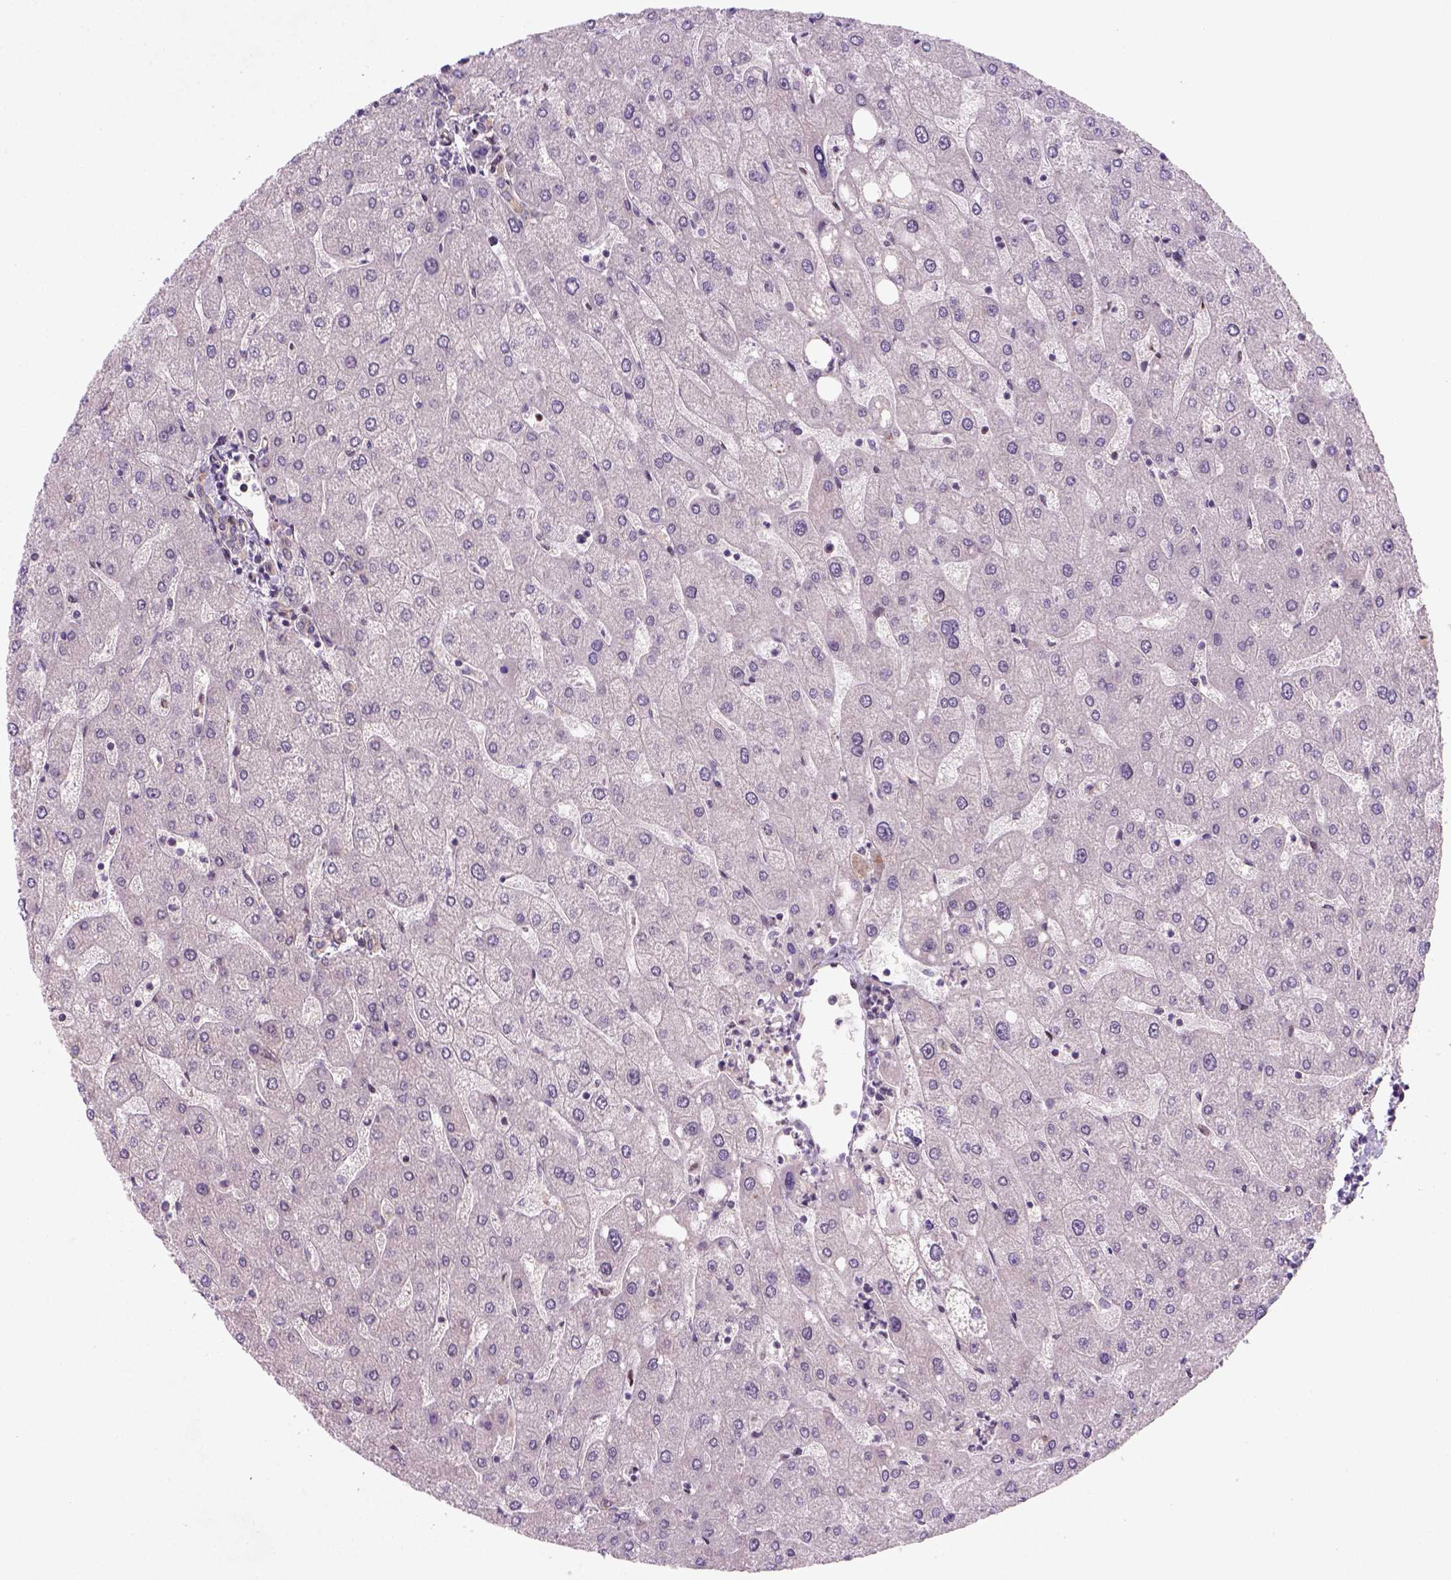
{"staining": {"intensity": "negative", "quantity": "none", "location": "none"}, "tissue": "liver", "cell_type": "Cholangiocytes", "image_type": "normal", "snomed": [{"axis": "morphology", "description": "Normal tissue, NOS"}, {"axis": "topography", "description": "Liver"}], "caption": "Immunohistochemistry of normal liver exhibits no staining in cholangiocytes.", "gene": "VSTM5", "patient": {"sex": "male", "age": 67}}